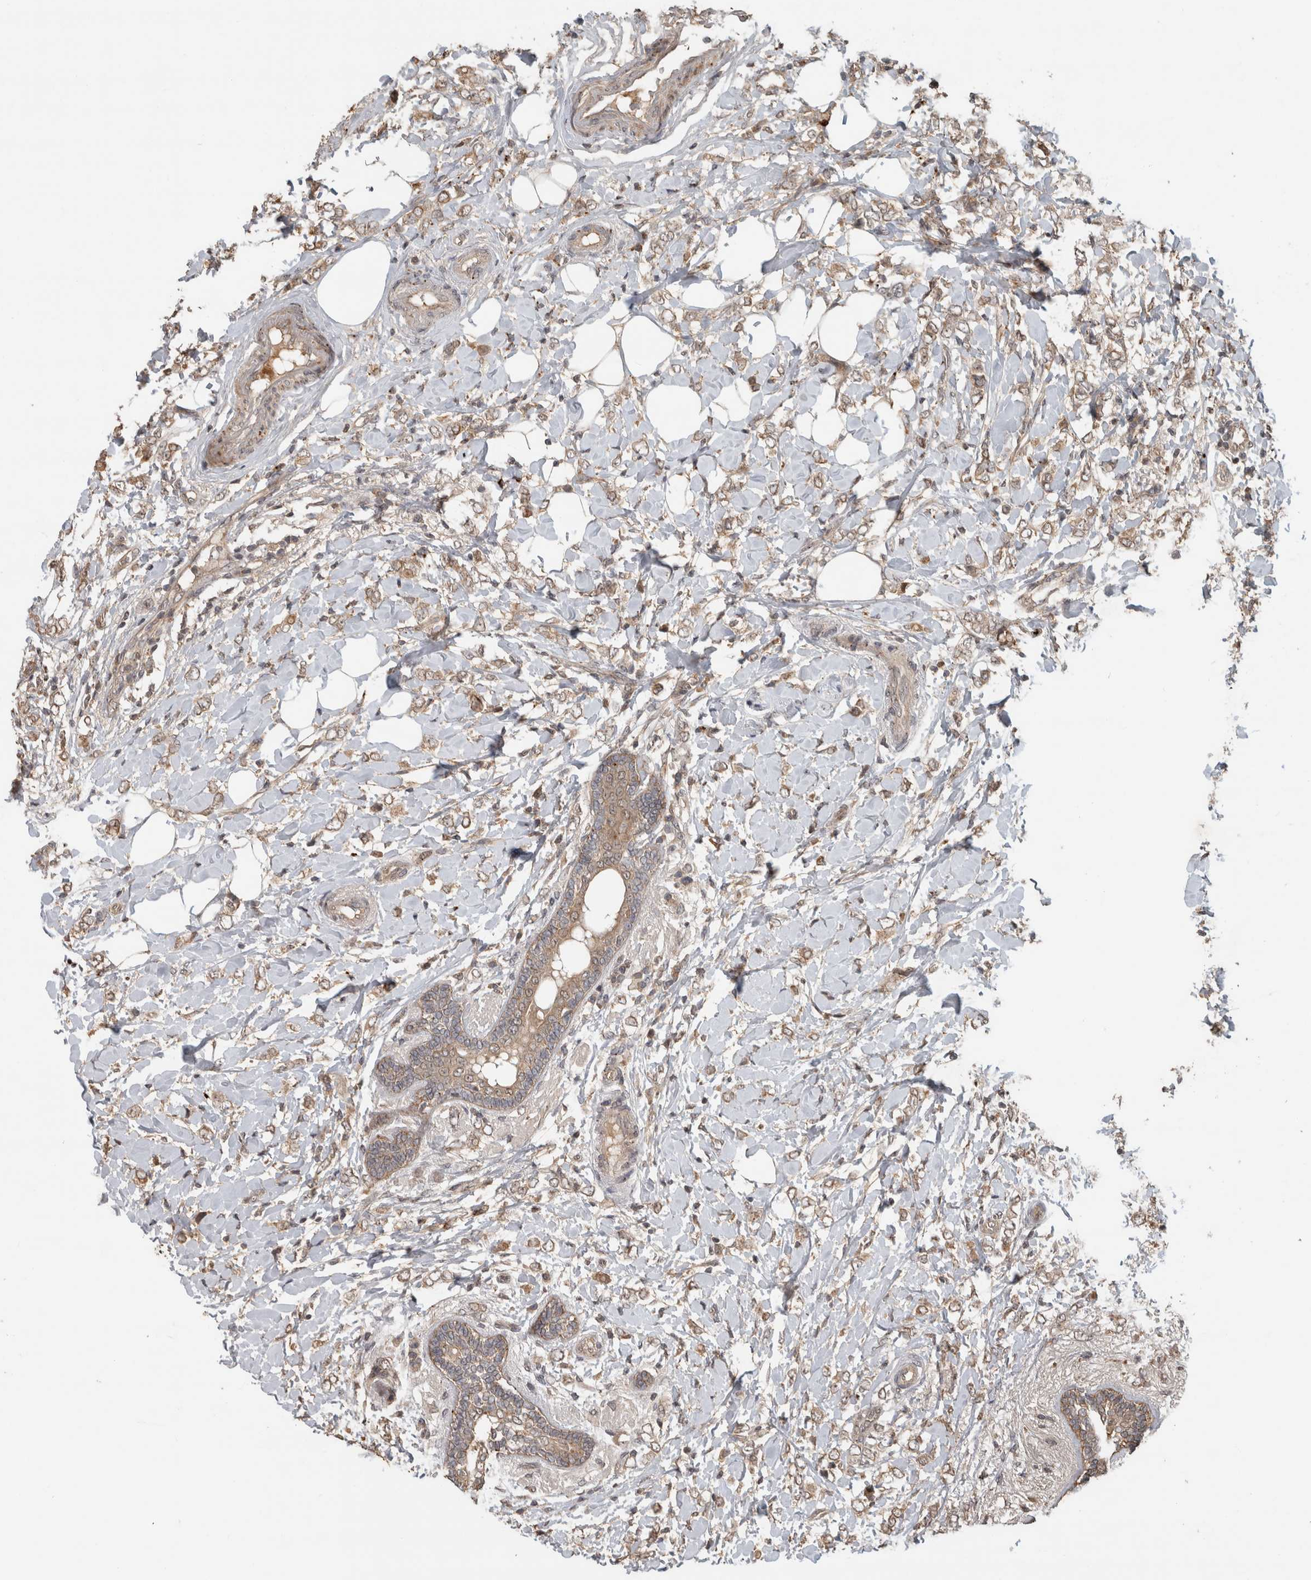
{"staining": {"intensity": "moderate", "quantity": ">75%", "location": "cytoplasmic/membranous"}, "tissue": "breast cancer", "cell_type": "Tumor cells", "image_type": "cancer", "snomed": [{"axis": "morphology", "description": "Normal tissue, NOS"}, {"axis": "morphology", "description": "Lobular carcinoma"}, {"axis": "topography", "description": "Breast"}], "caption": "Tumor cells reveal moderate cytoplasmic/membranous expression in approximately >75% of cells in breast cancer (lobular carcinoma). (DAB (3,3'-diaminobenzidine) IHC with brightfield microscopy, high magnification).", "gene": "PITPNC1", "patient": {"sex": "female", "age": 47}}